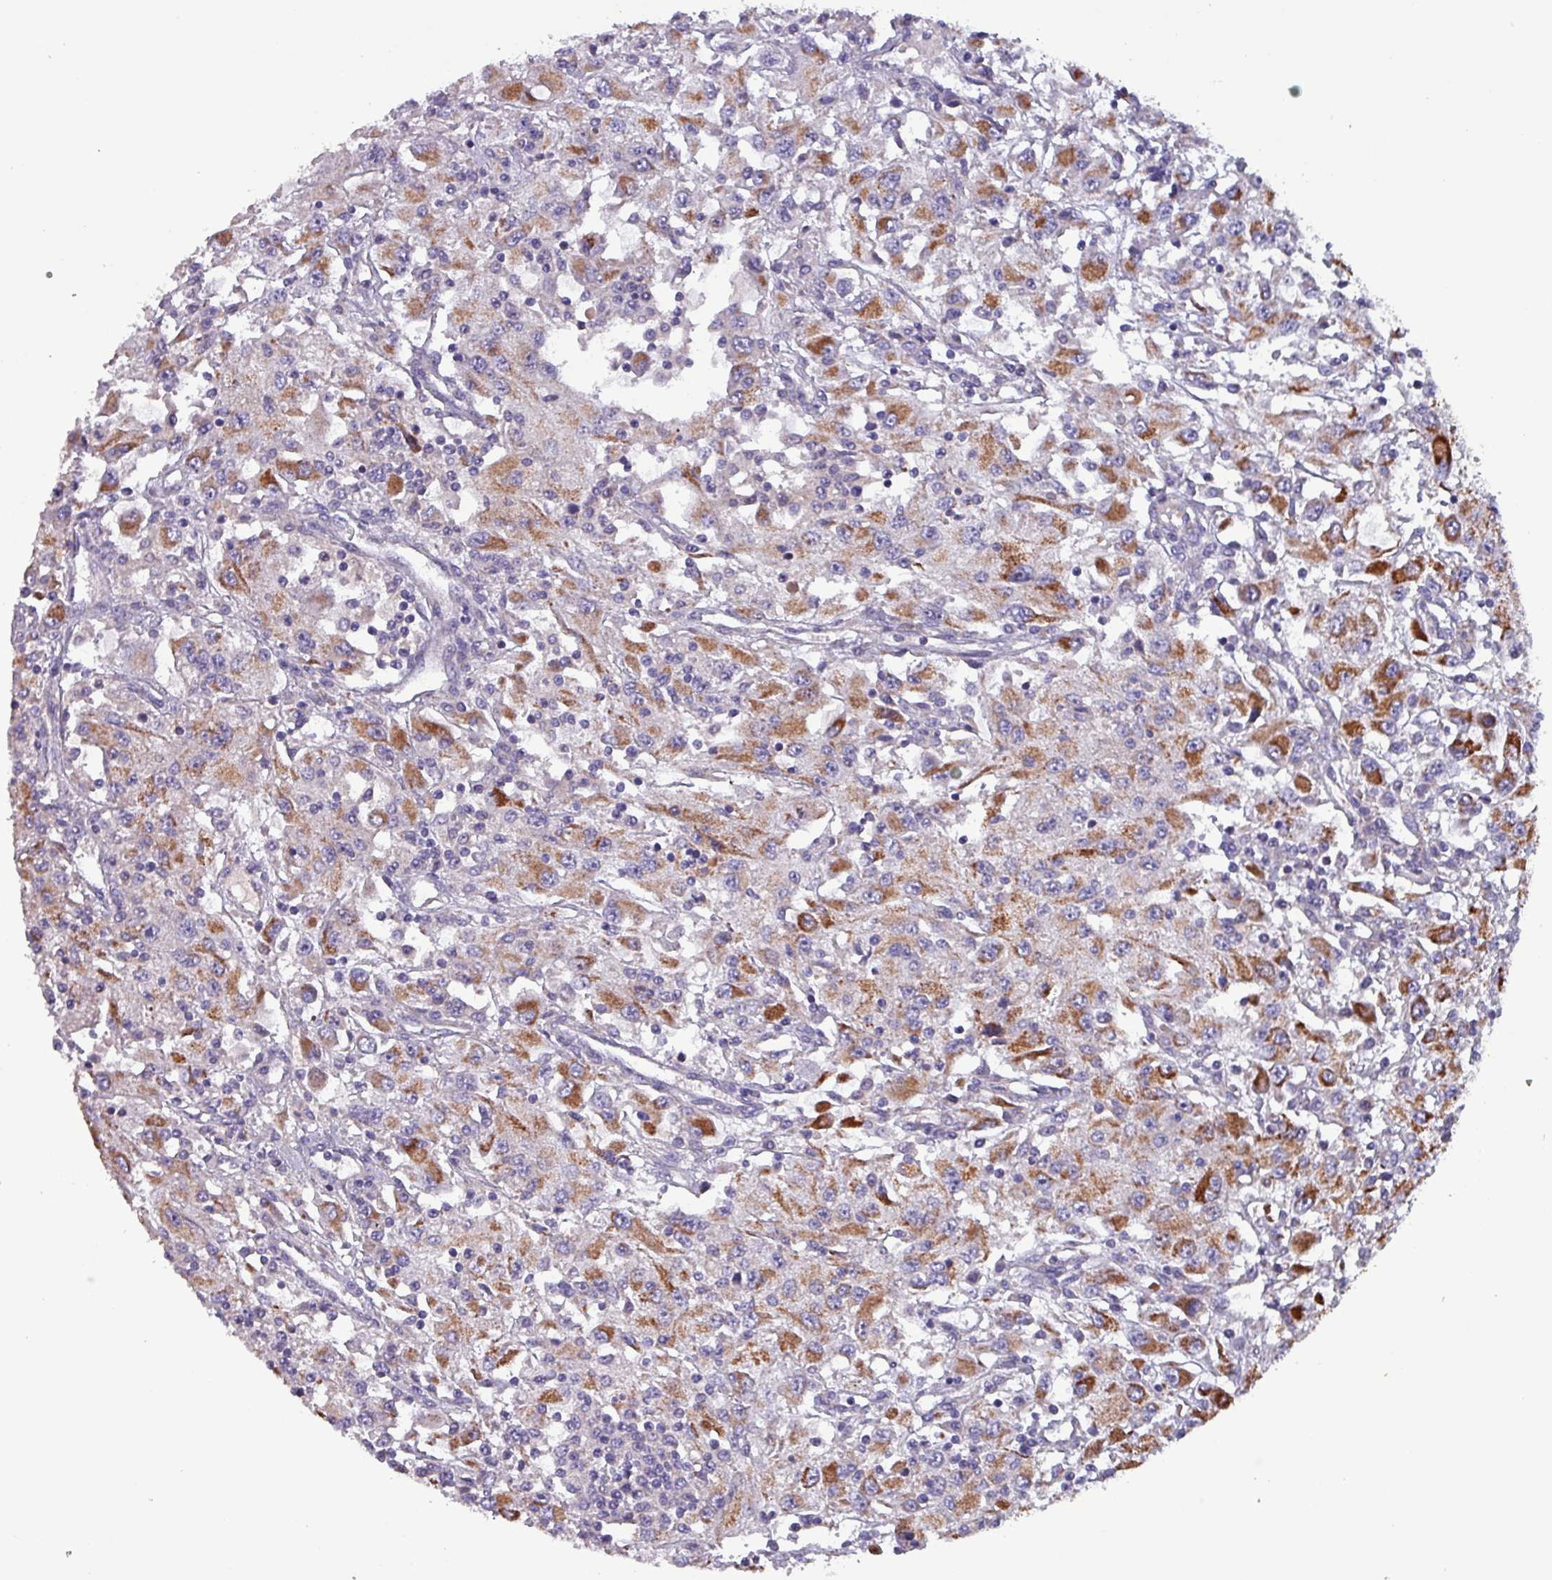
{"staining": {"intensity": "moderate", "quantity": ">75%", "location": "cytoplasmic/membranous"}, "tissue": "renal cancer", "cell_type": "Tumor cells", "image_type": "cancer", "snomed": [{"axis": "morphology", "description": "Adenocarcinoma, NOS"}, {"axis": "topography", "description": "Kidney"}], "caption": "Moderate cytoplasmic/membranous protein staining is identified in approximately >75% of tumor cells in adenocarcinoma (renal). (brown staining indicates protein expression, while blue staining denotes nuclei).", "gene": "ZNF322", "patient": {"sex": "female", "age": 67}}